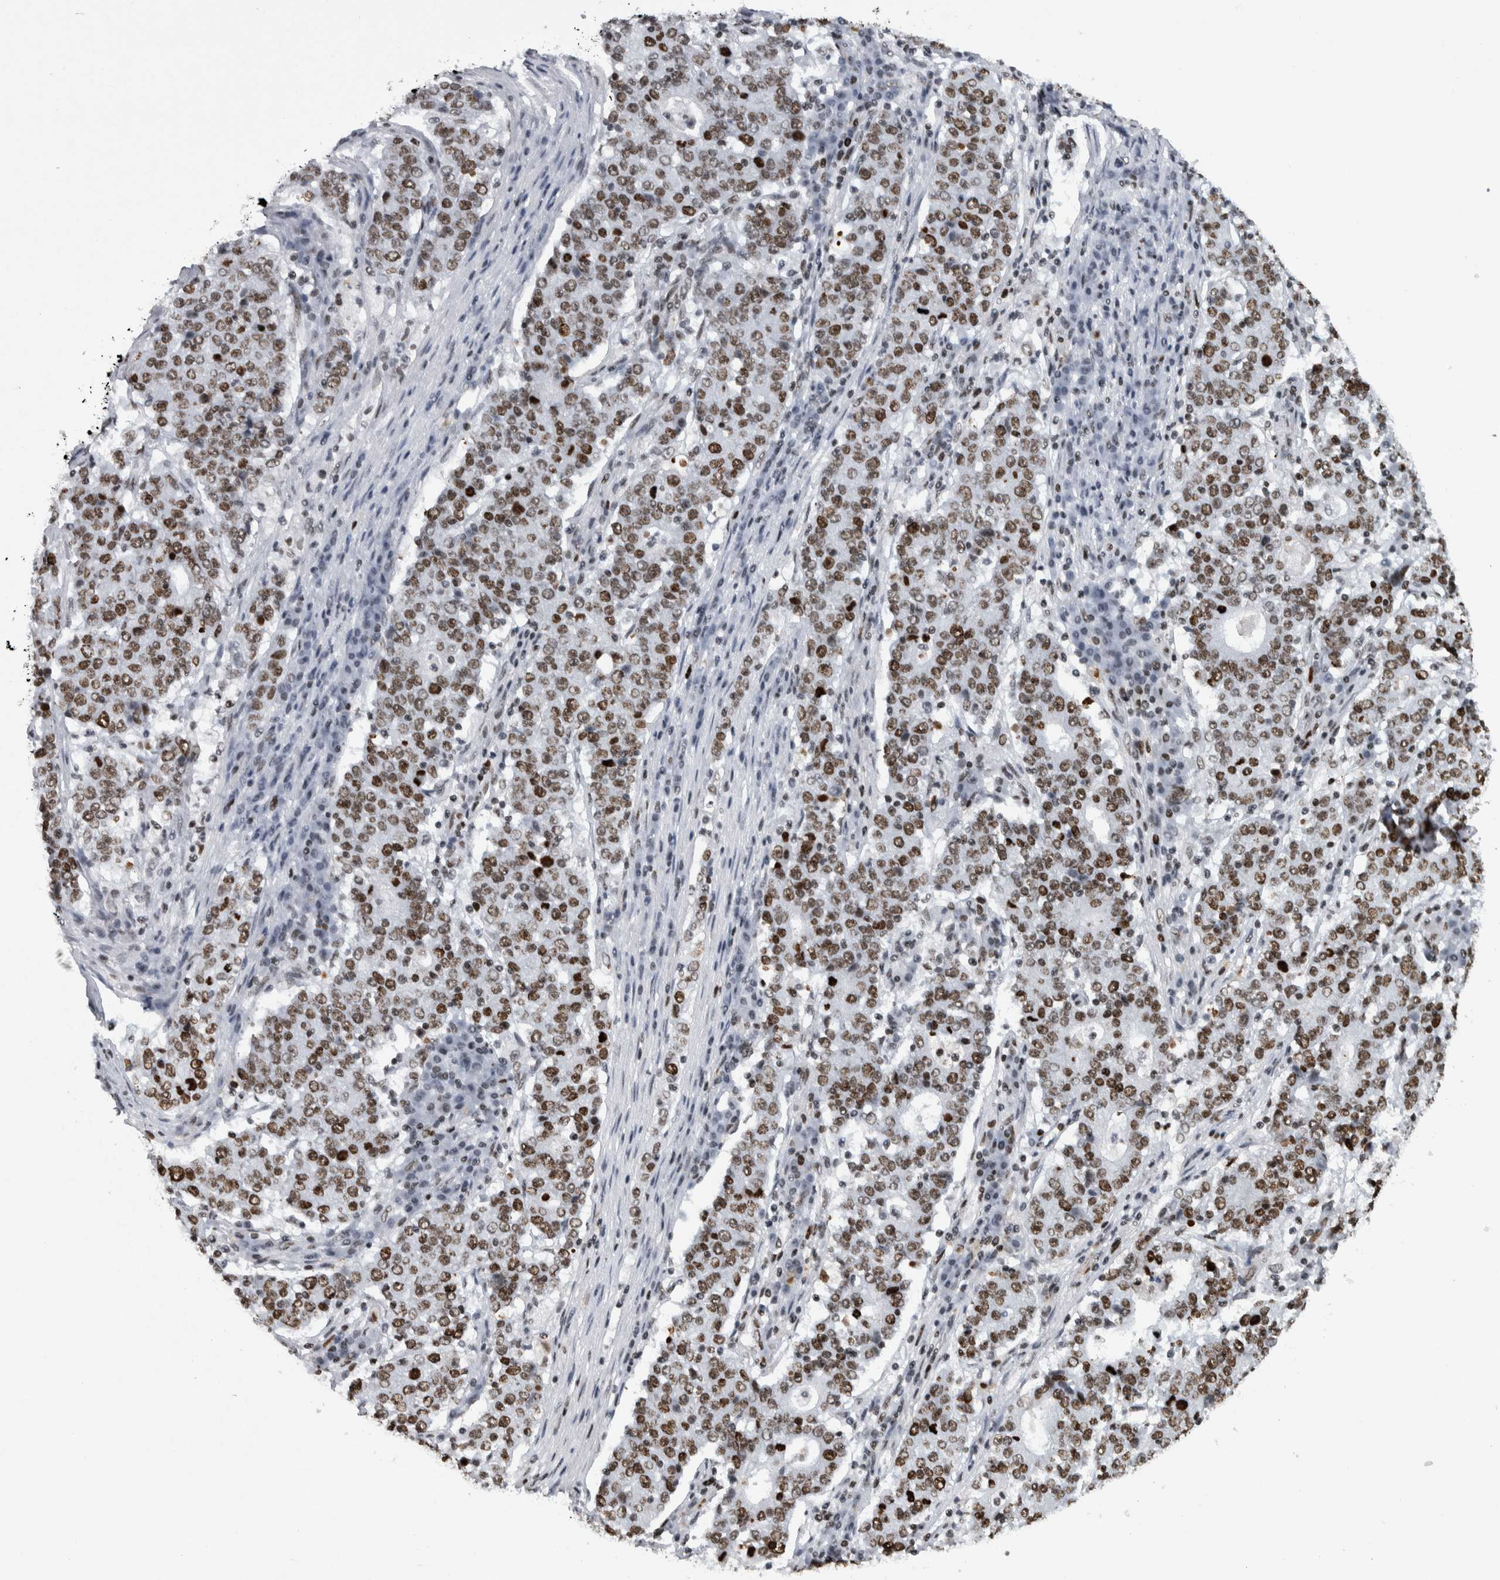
{"staining": {"intensity": "moderate", "quantity": ">75%", "location": "nuclear"}, "tissue": "stomach cancer", "cell_type": "Tumor cells", "image_type": "cancer", "snomed": [{"axis": "morphology", "description": "Adenocarcinoma, NOS"}, {"axis": "topography", "description": "Stomach"}], "caption": "Stomach cancer stained with IHC exhibits moderate nuclear staining in approximately >75% of tumor cells. (Stains: DAB (3,3'-diaminobenzidine) in brown, nuclei in blue, Microscopy: brightfield microscopy at high magnification).", "gene": "TOP2B", "patient": {"sex": "male", "age": 59}}